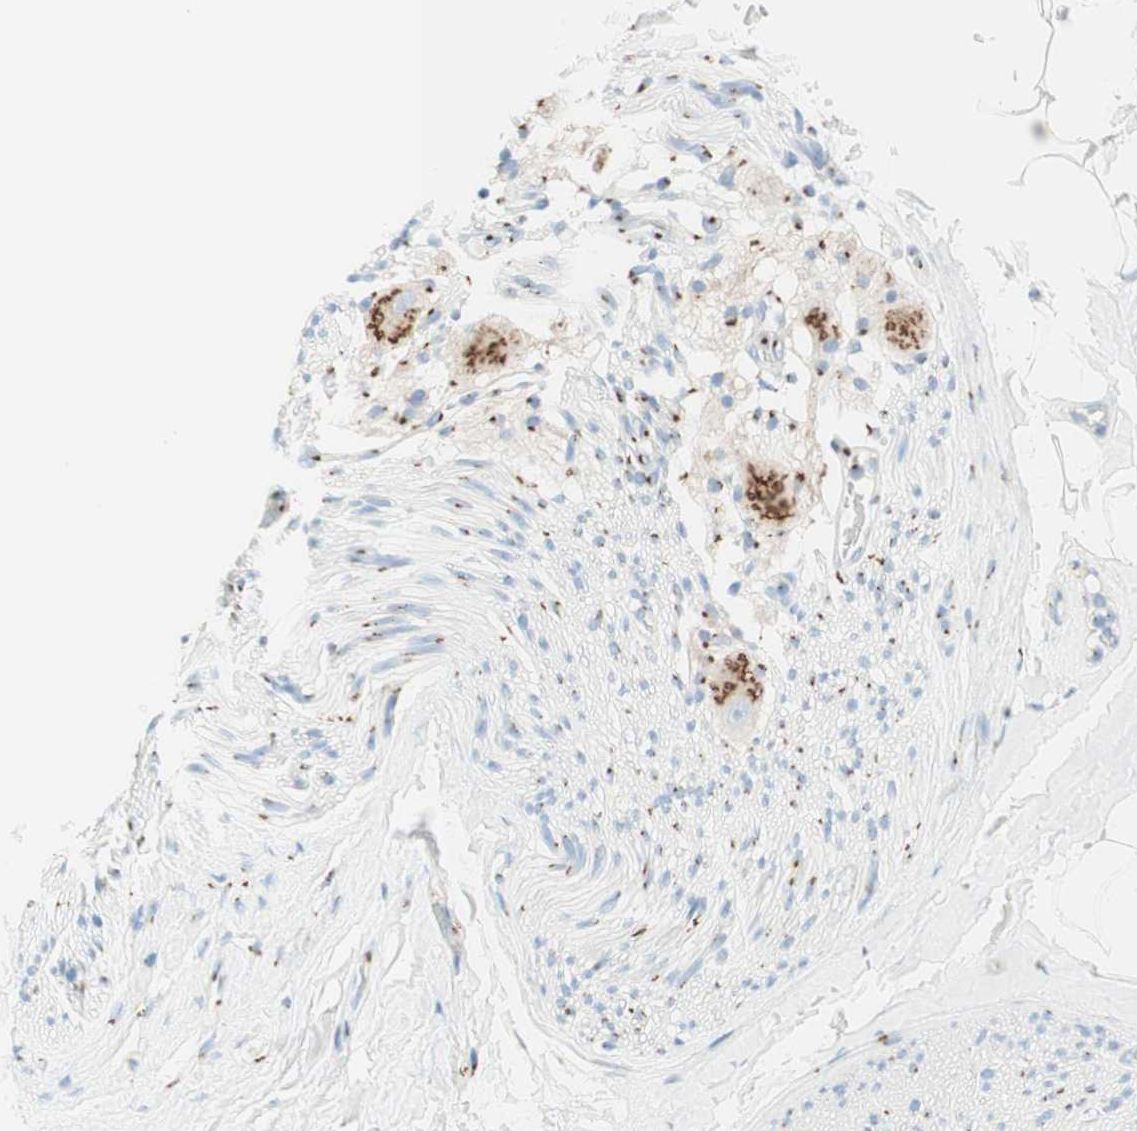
{"staining": {"intensity": "moderate", "quantity": "25%-75%", "location": "cytoplasmic/membranous"}, "tissue": "adipose tissue", "cell_type": "Adipocytes", "image_type": "normal", "snomed": [{"axis": "morphology", "description": "Normal tissue, NOS"}, {"axis": "topography", "description": "Peripheral nerve tissue"}], "caption": "A high-resolution photomicrograph shows immunohistochemistry staining of unremarkable adipose tissue, which shows moderate cytoplasmic/membranous expression in about 25%-75% of adipocytes.", "gene": "GOLGB1", "patient": {"sex": "male", "age": 70}}